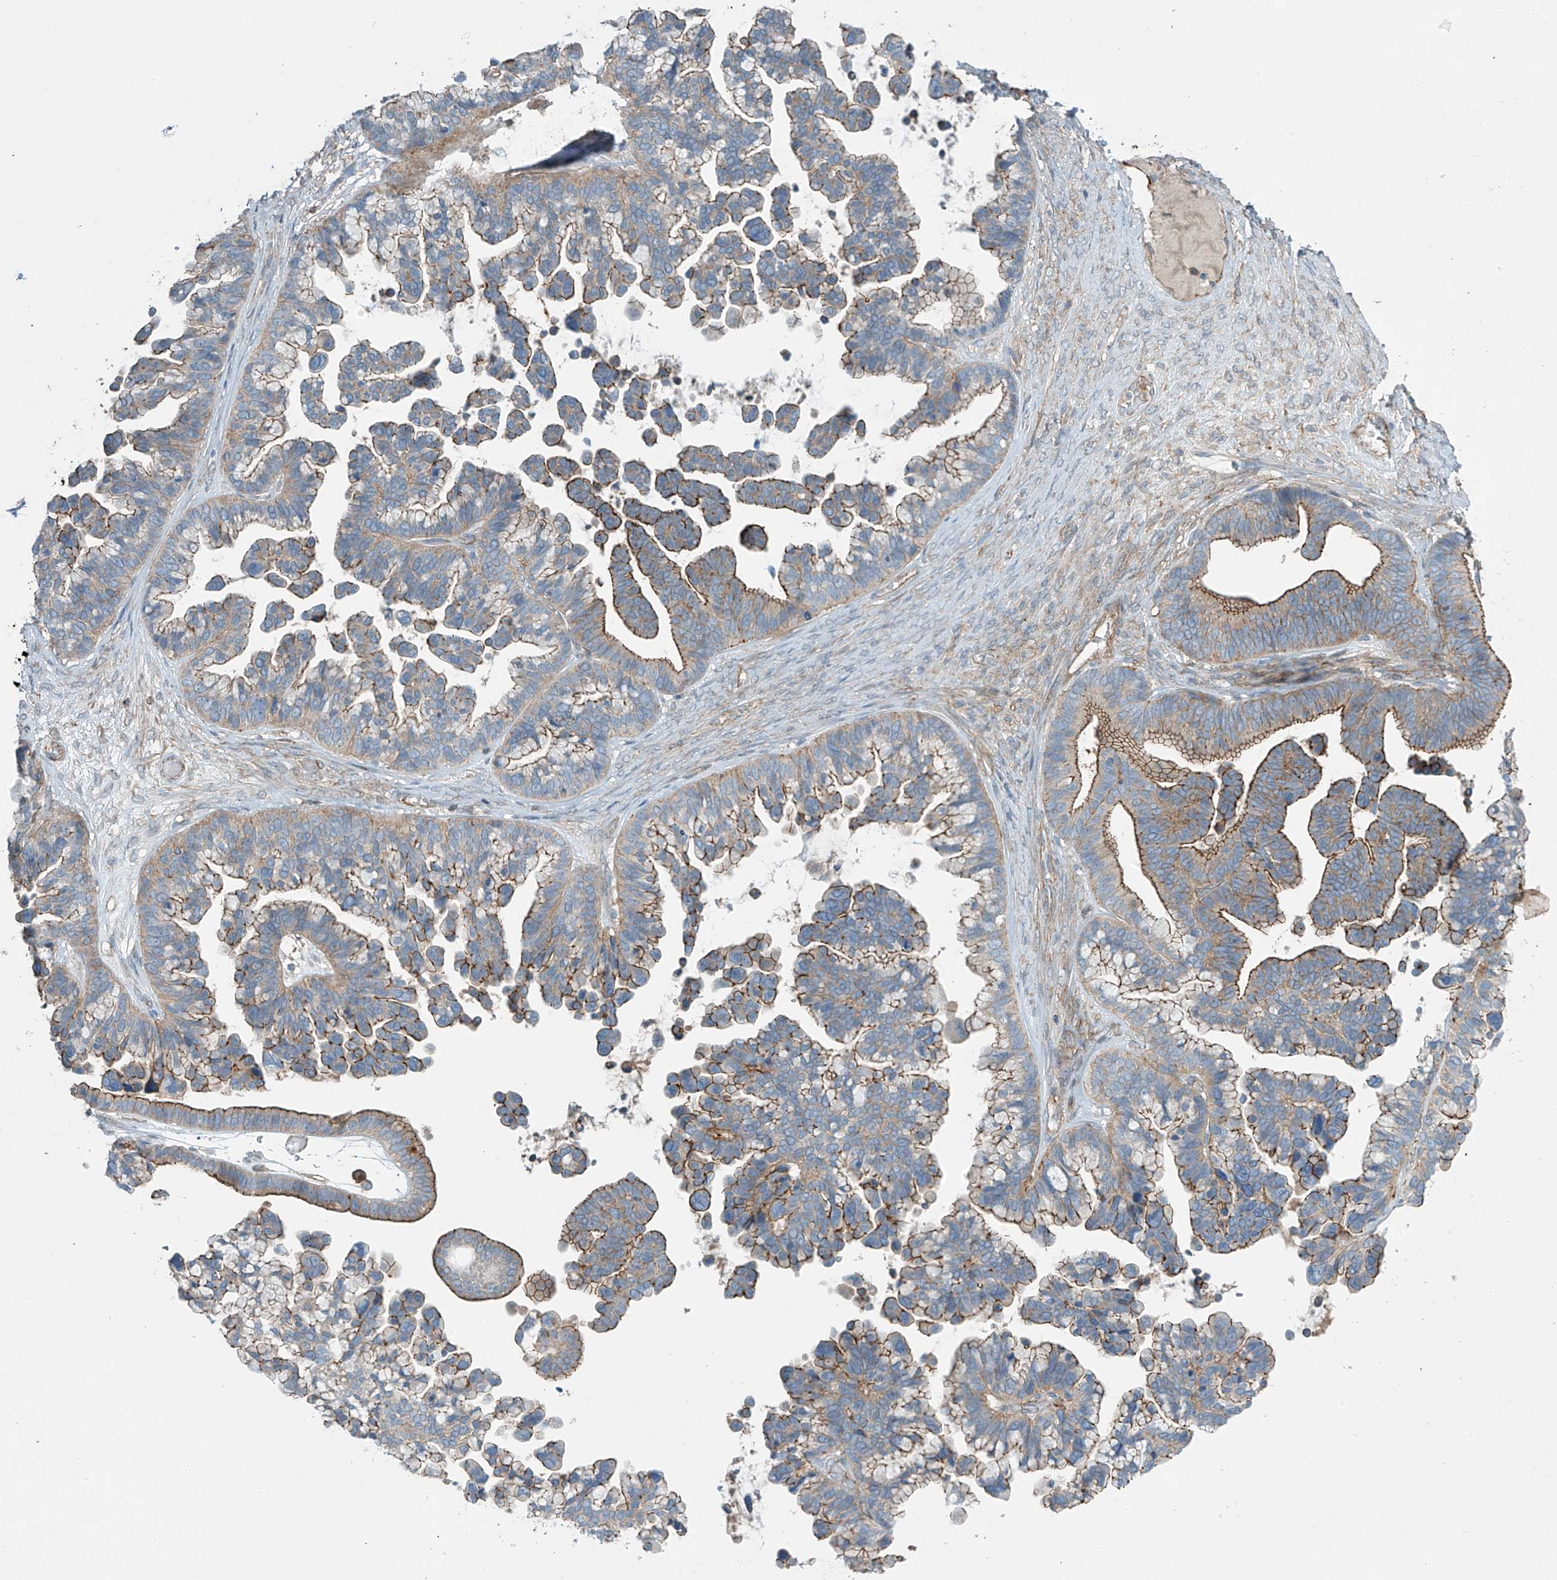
{"staining": {"intensity": "moderate", "quantity": "25%-75%", "location": "cytoplasmic/membranous"}, "tissue": "ovarian cancer", "cell_type": "Tumor cells", "image_type": "cancer", "snomed": [{"axis": "morphology", "description": "Cystadenocarcinoma, serous, NOS"}, {"axis": "topography", "description": "Ovary"}], "caption": "About 25%-75% of tumor cells in human serous cystadenocarcinoma (ovarian) demonstrate moderate cytoplasmic/membranous protein staining as visualized by brown immunohistochemical staining.", "gene": "SLC9A2", "patient": {"sex": "female", "age": 56}}